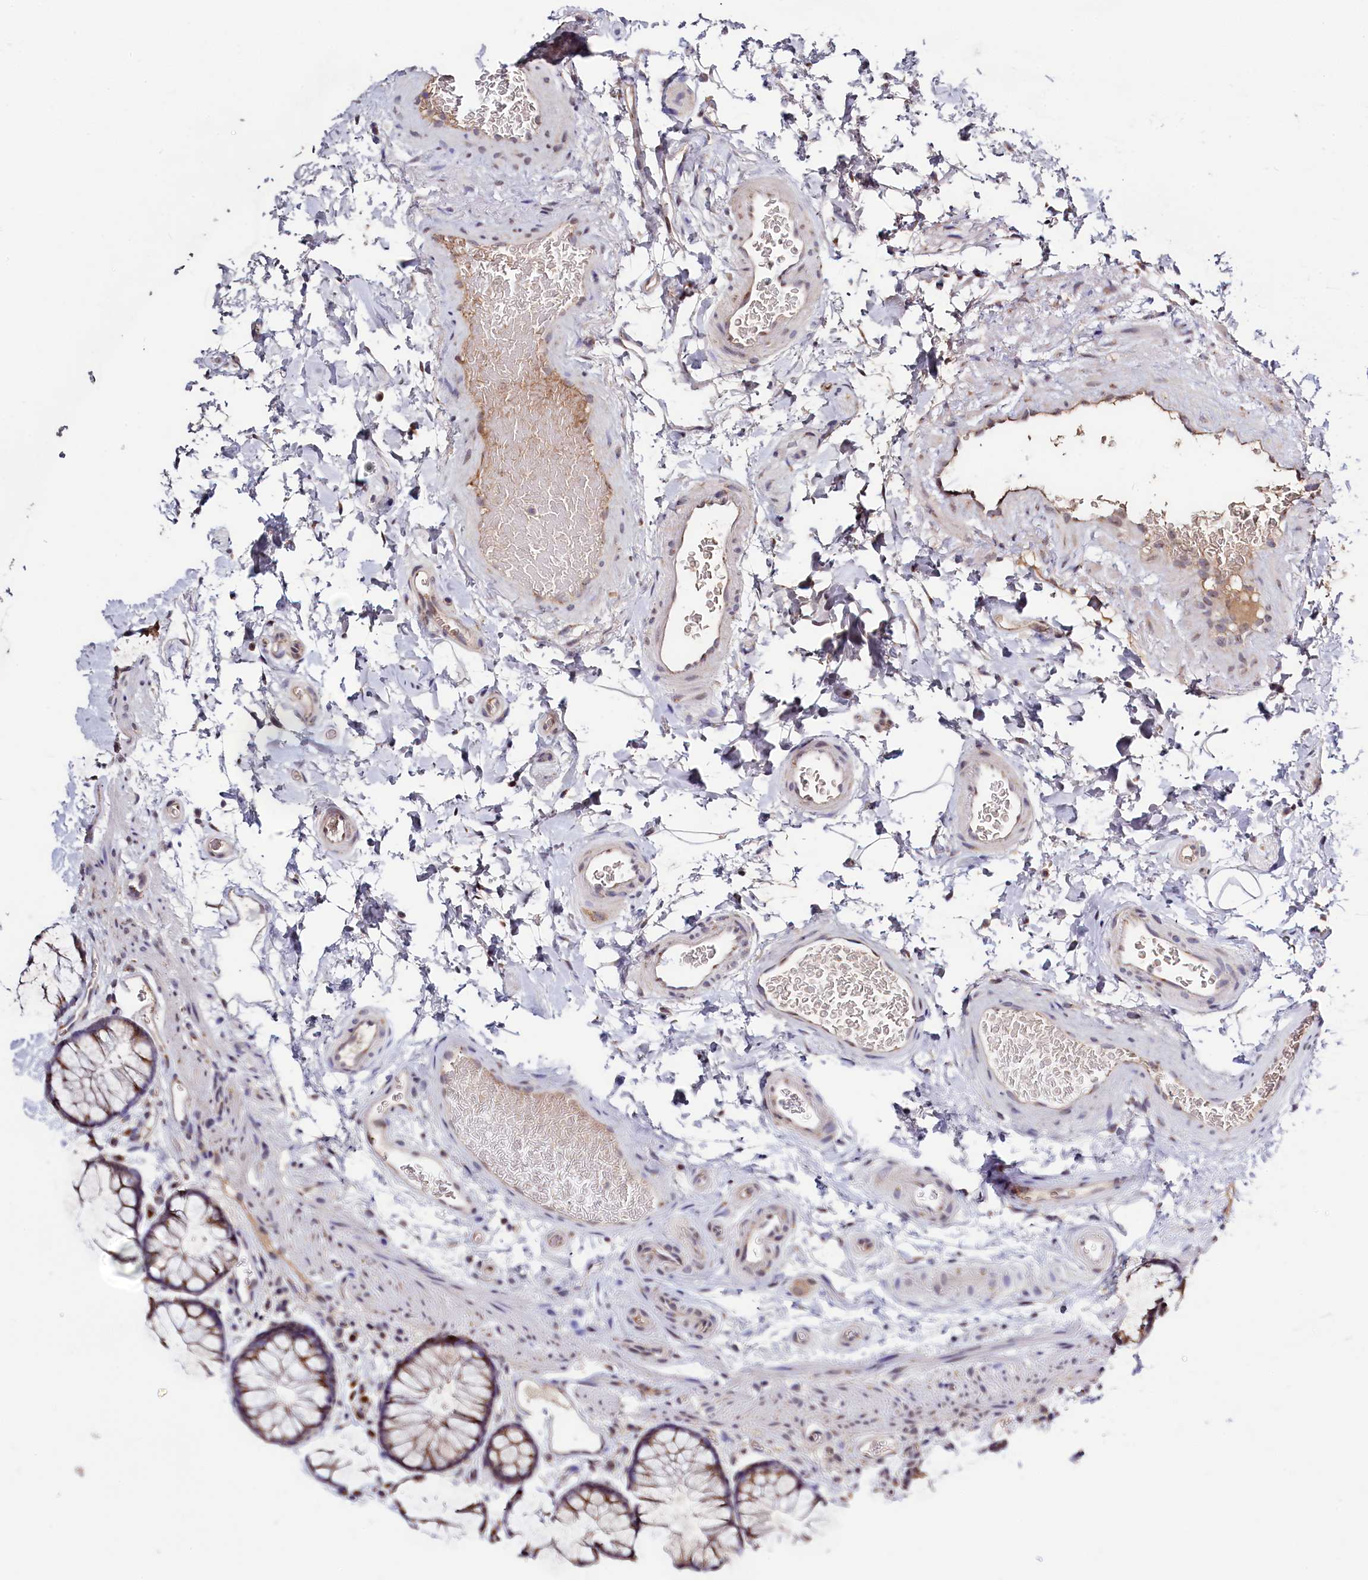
{"staining": {"intensity": "moderate", "quantity": ">75%", "location": "cytoplasmic/membranous"}, "tissue": "colon", "cell_type": "Endothelial cells", "image_type": "normal", "snomed": [{"axis": "morphology", "description": "Normal tissue, NOS"}, {"axis": "topography", "description": "Colon"}], "caption": "Brown immunohistochemical staining in normal colon shows moderate cytoplasmic/membranous expression in about >75% of endothelial cells. (brown staining indicates protein expression, while blue staining denotes nuclei).", "gene": "SEC24C", "patient": {"sex": "female", "age": 82}}